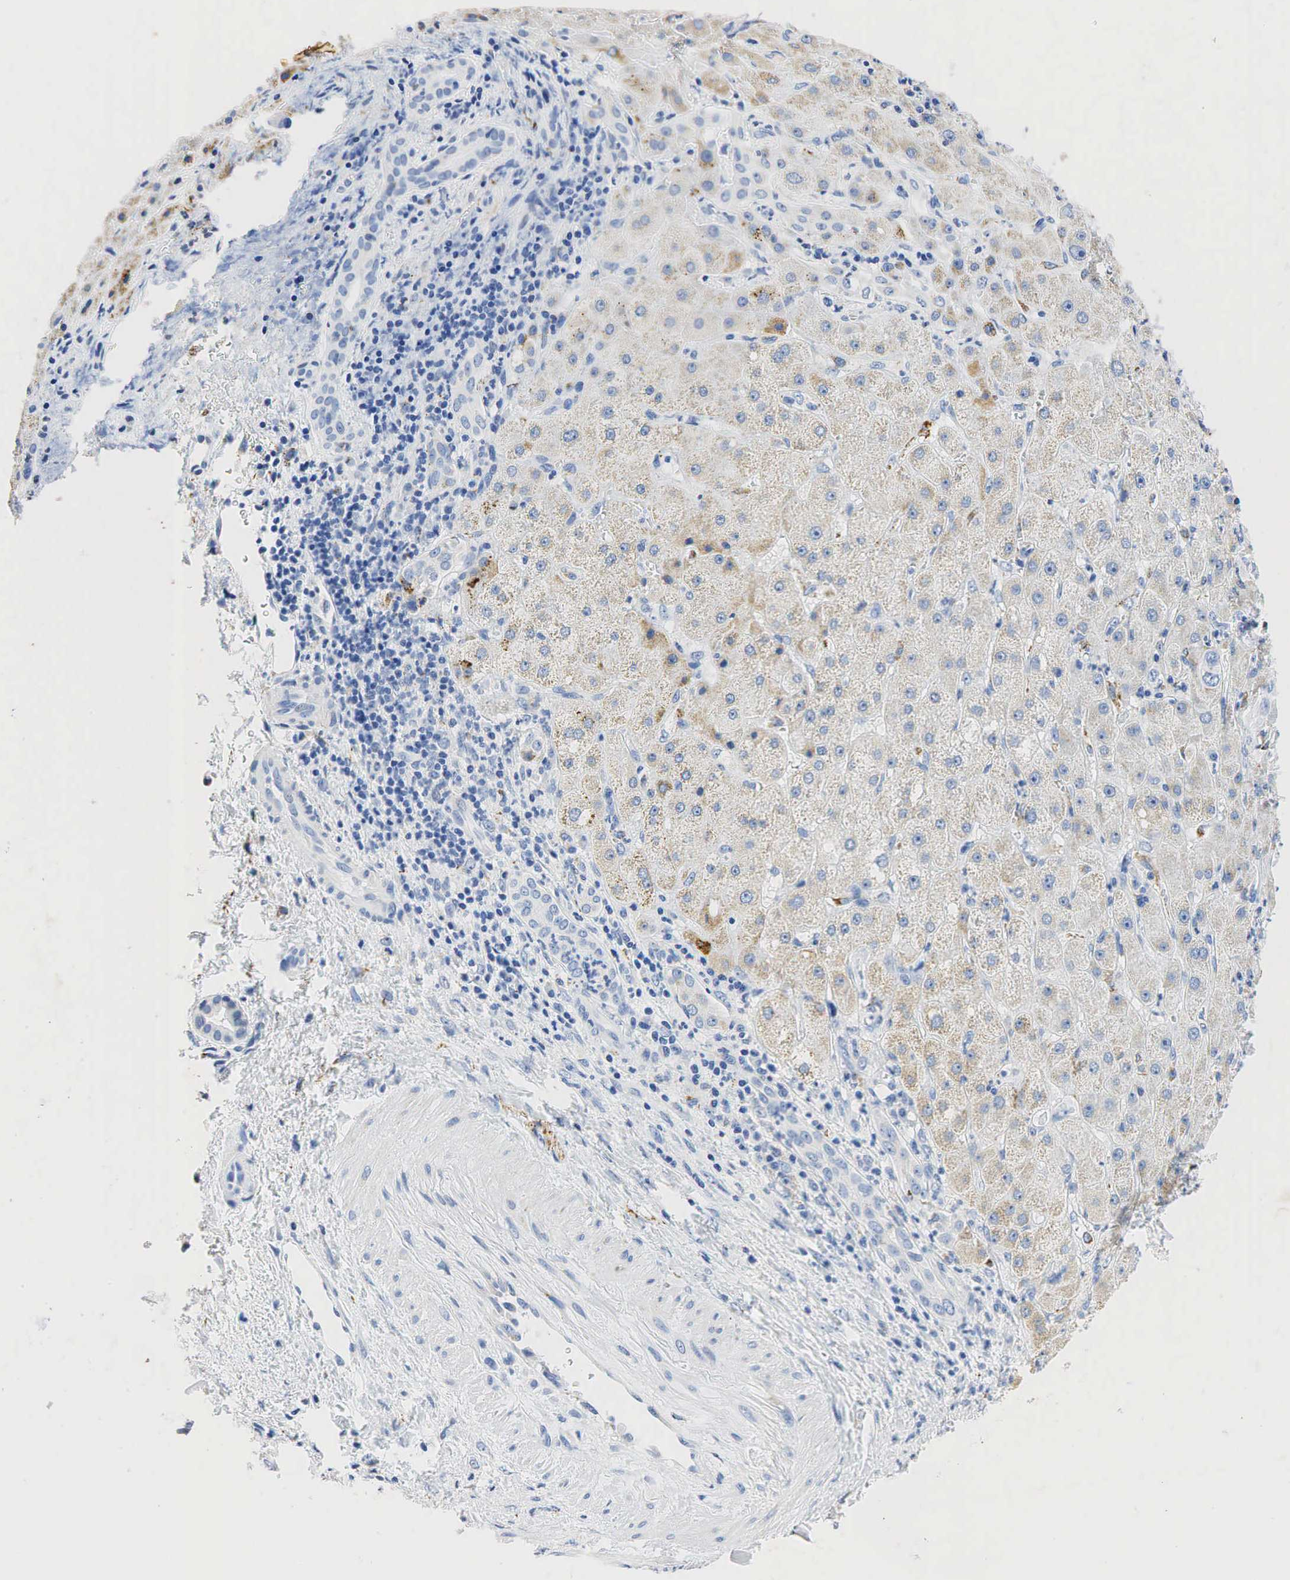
{"staining": {"intensity": "negative", "quantity": "none", "location": "none"}, "tissue": "liver cancer", "cell_type": "Tumor cells", "image_type": "cancer", "snomed": [{"axis": "morphology", "description": "Cholangiocarcinoma"}, {"axis": "topography", "description": "Liver"}], "caption": "A photomicrograph of liver cholangiocarcinoma stained for a protein exhibits no brown staining in tumor cells. (DAB immunohistochemistry (IHC), high magnification).", "gene": "SYP", "patient": {"sex": "female", "age": 79}}